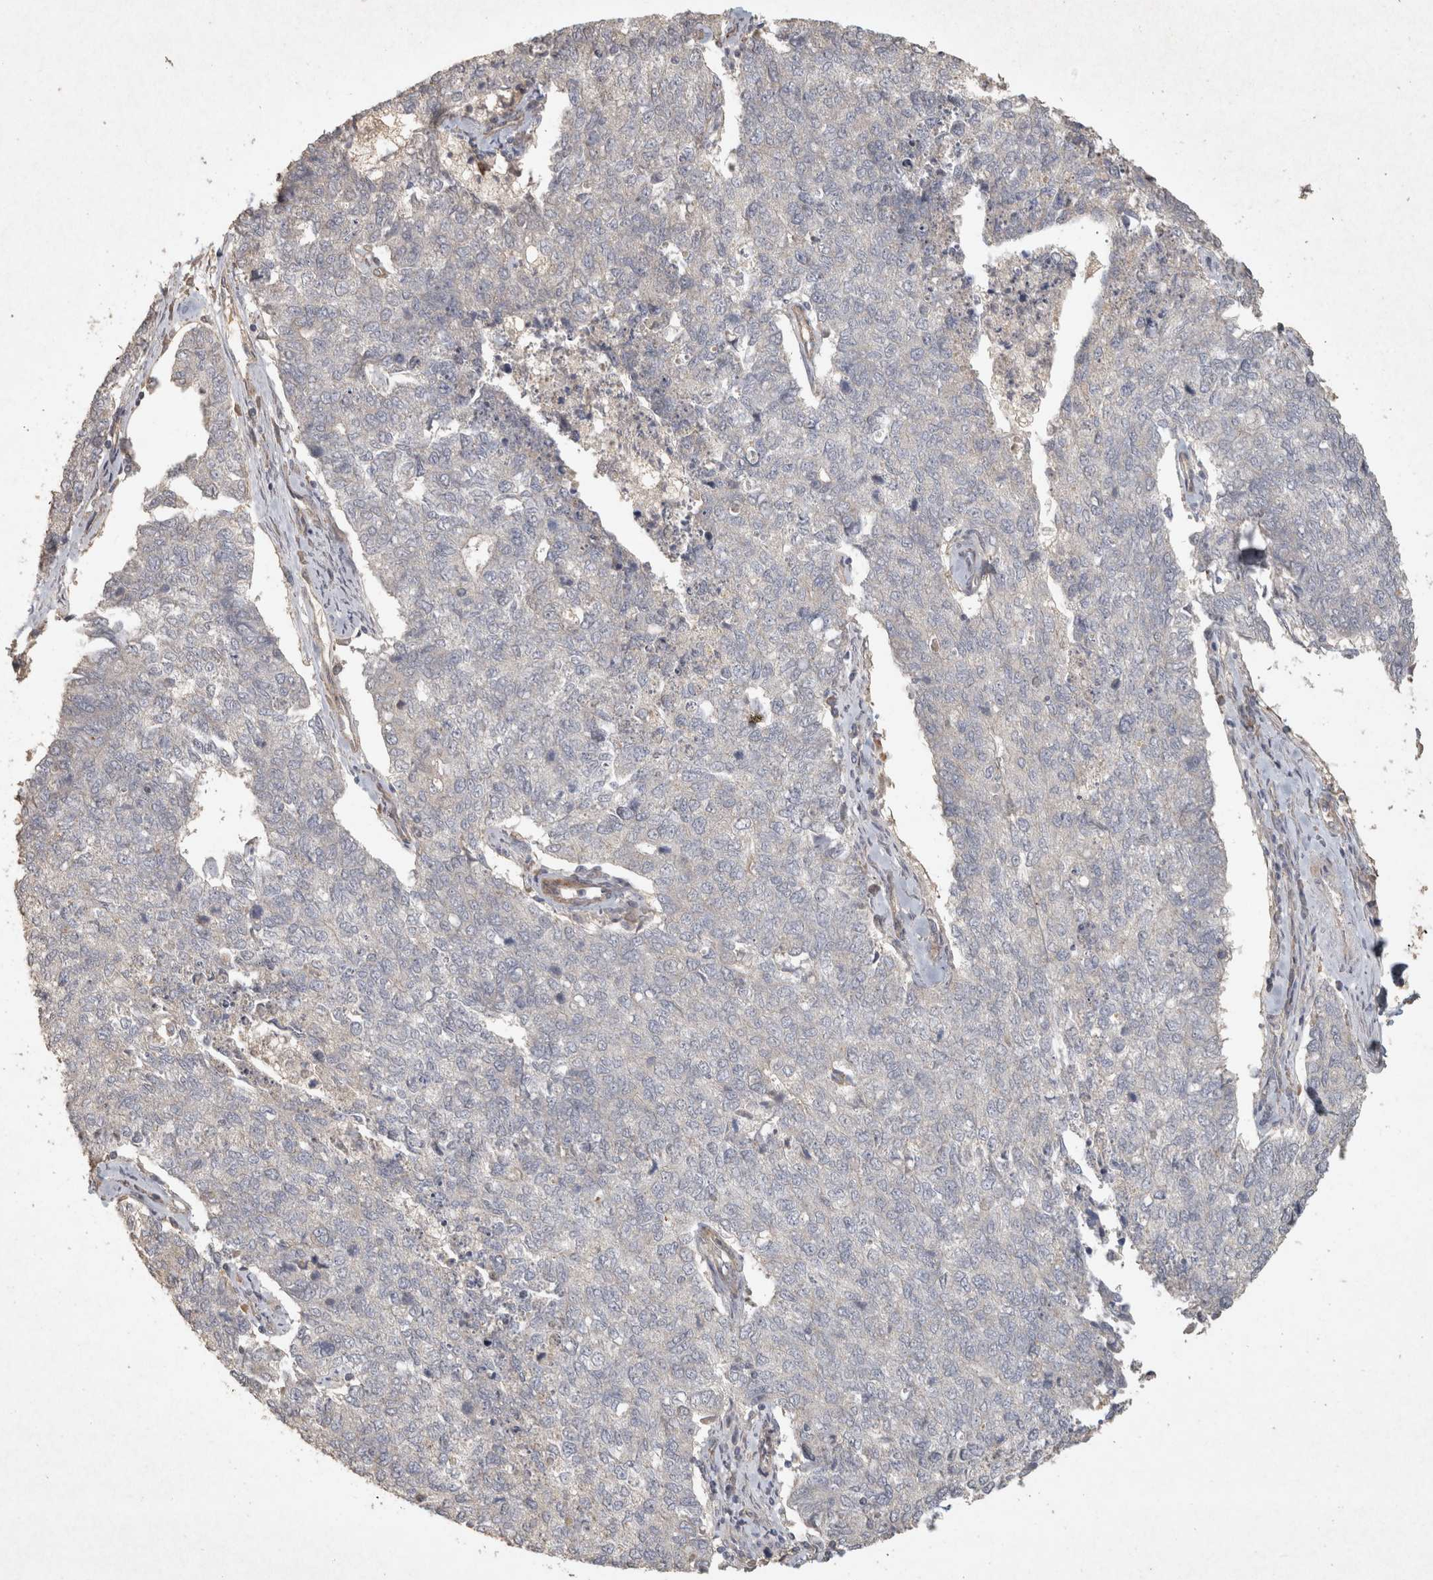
{"staining": {"intensity": "weak", "quantity": "<25%", "location": "cytoplasmic/membranous"}, "tissue": "cervical cancer", "cell_type": "Tumor cells", "image_type": "cancer", "snomed": [{"axis": "morphology", "description": "Squamous cell carcinoma, NOS"}, {"axis": "topography", "description": "Cervix"}], "caption": "This is an immunohistochemistry histopathology image of human squamous cell carcinoma (cervical). There is no positivity in tumor cells.", "gene": "OSTN", "patient": {"sex": "female", "age": 63}}